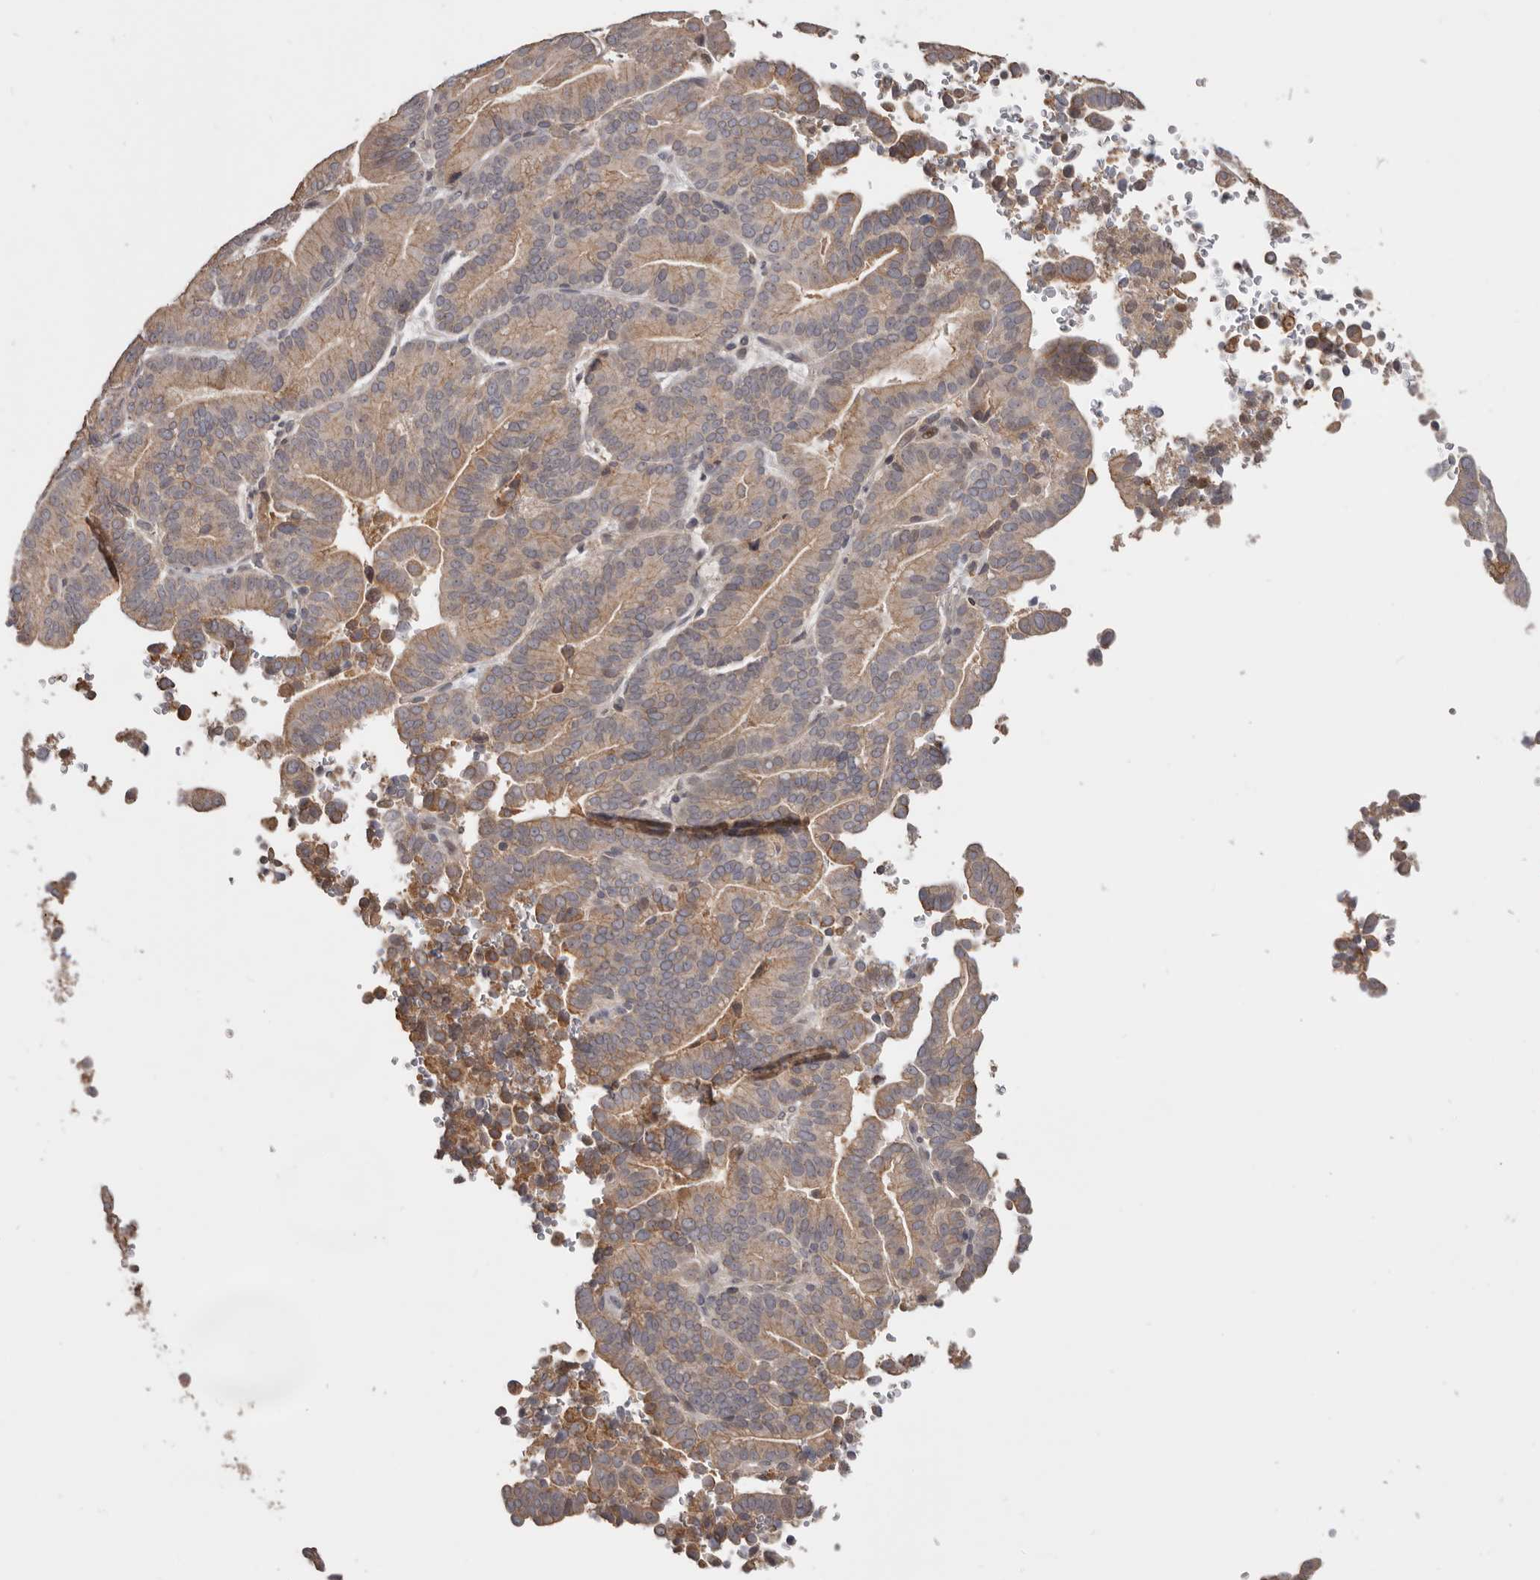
{"staining": {"intensity": "weak", "quantity": ">75%", "location": "cytoplasmic/membranous"}, "tissue": "liver cancer", "cell_type": "Tumor cells", "image_type": "cancer", "snomed": [{"axis": "morphology", "description": "Cholangiocarcinoma"}, {"axis": "topography", "description": "Liver"}], "caption": "Immunohistochemical staining of liver cholangiocarcinoma demonstrates low levels of weak cytoplasmic/membranous protein positivity in about >75% of tumor cells.", "gene": "NMUR1", "patient": {"sex": "female", "age": 75}}